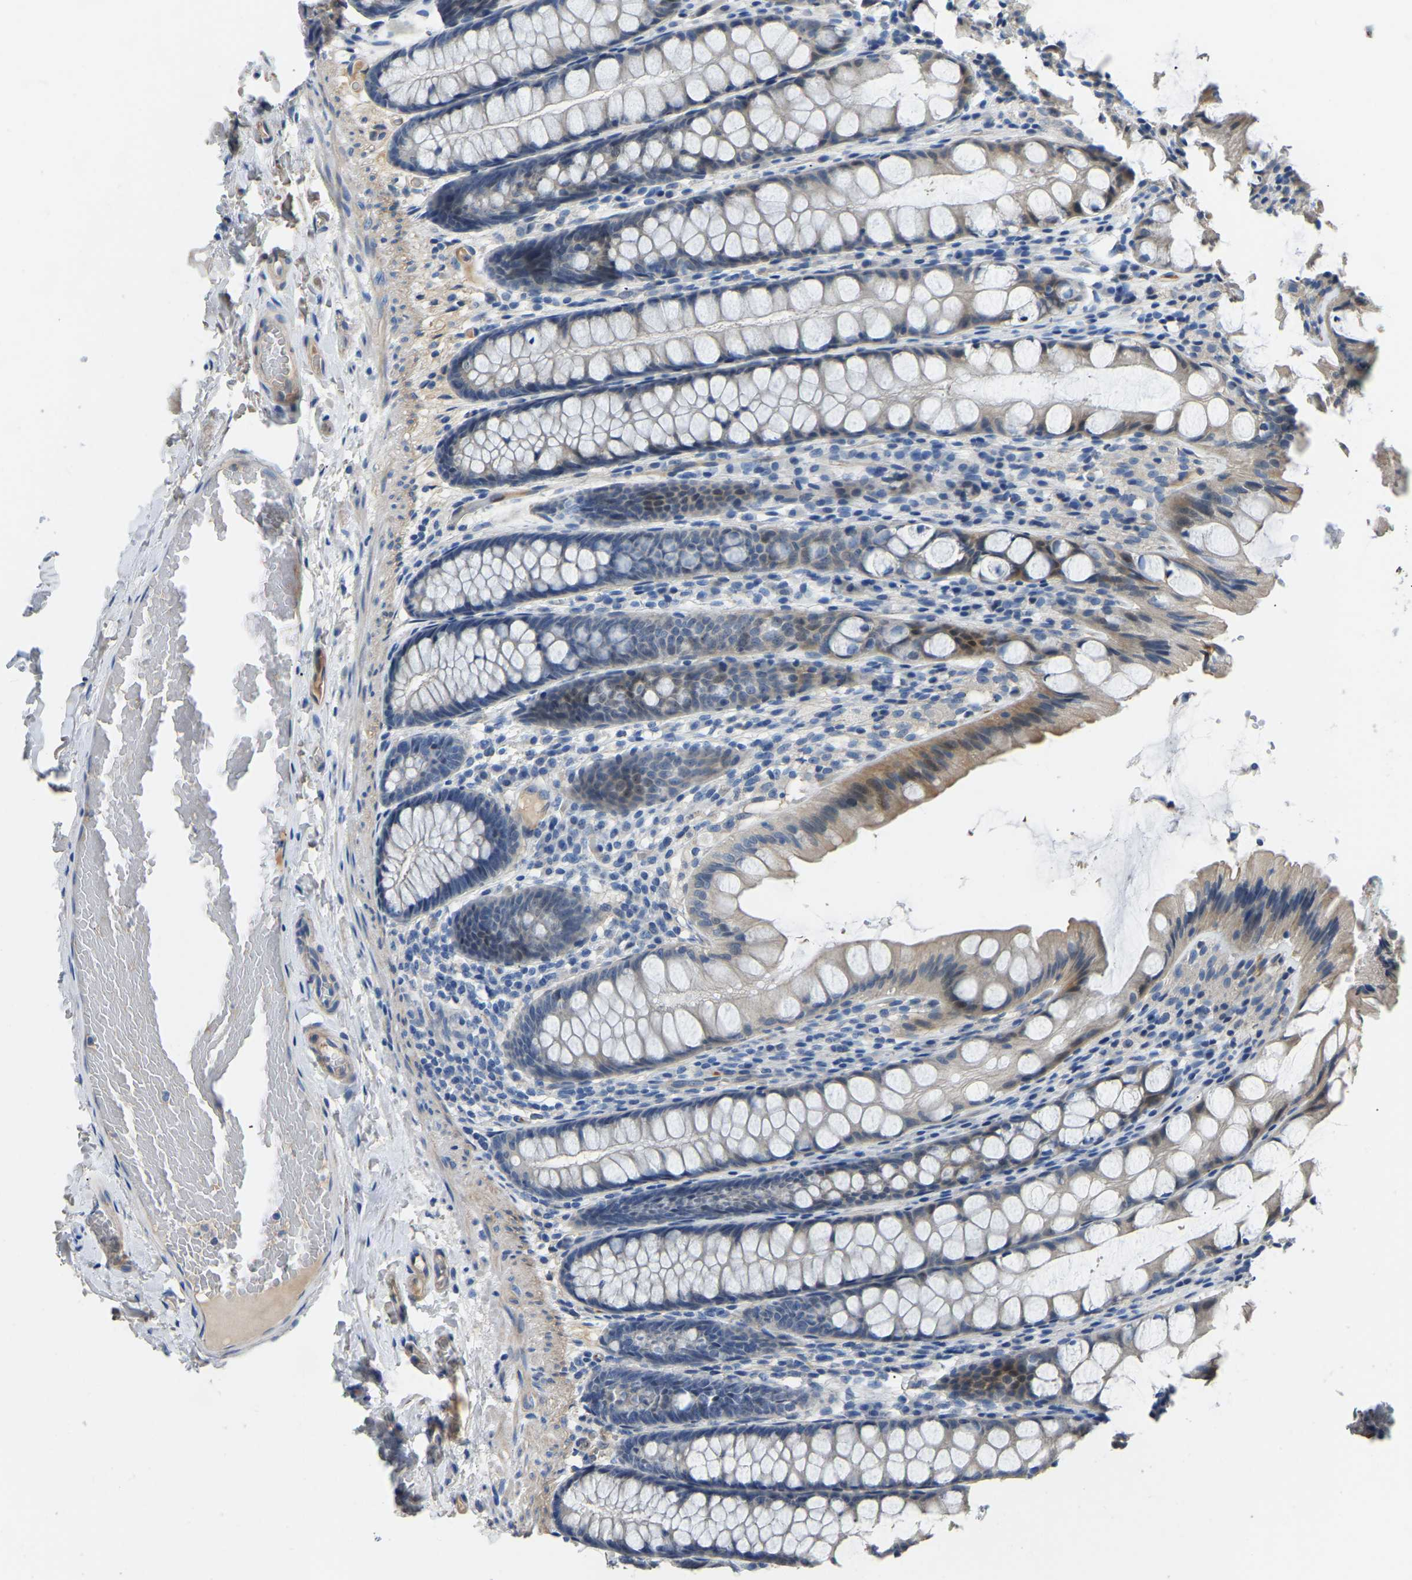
{"staining": {"intensity": "moderate", "quantity": ">75%", "location": "cytoplasmic/membranous"}, "tissue": "colon", "cell_type": "Endothelial cells", "image_type": "normal", "snomed": [{"axis": "morphology", "description": "Normal tissue, NOS"}, {"axis": "topography", "description": "Colon"}], "caption": "A histopathology image of human colon stained for a protein reveals moderate cytoplasmic/membranous brown staining in endothelial cells. Ihc stains the protein in brown and the nuclei are stained blue.", "gene": "HIGD2B", "patient": {"sex": "male", "age": 47}}